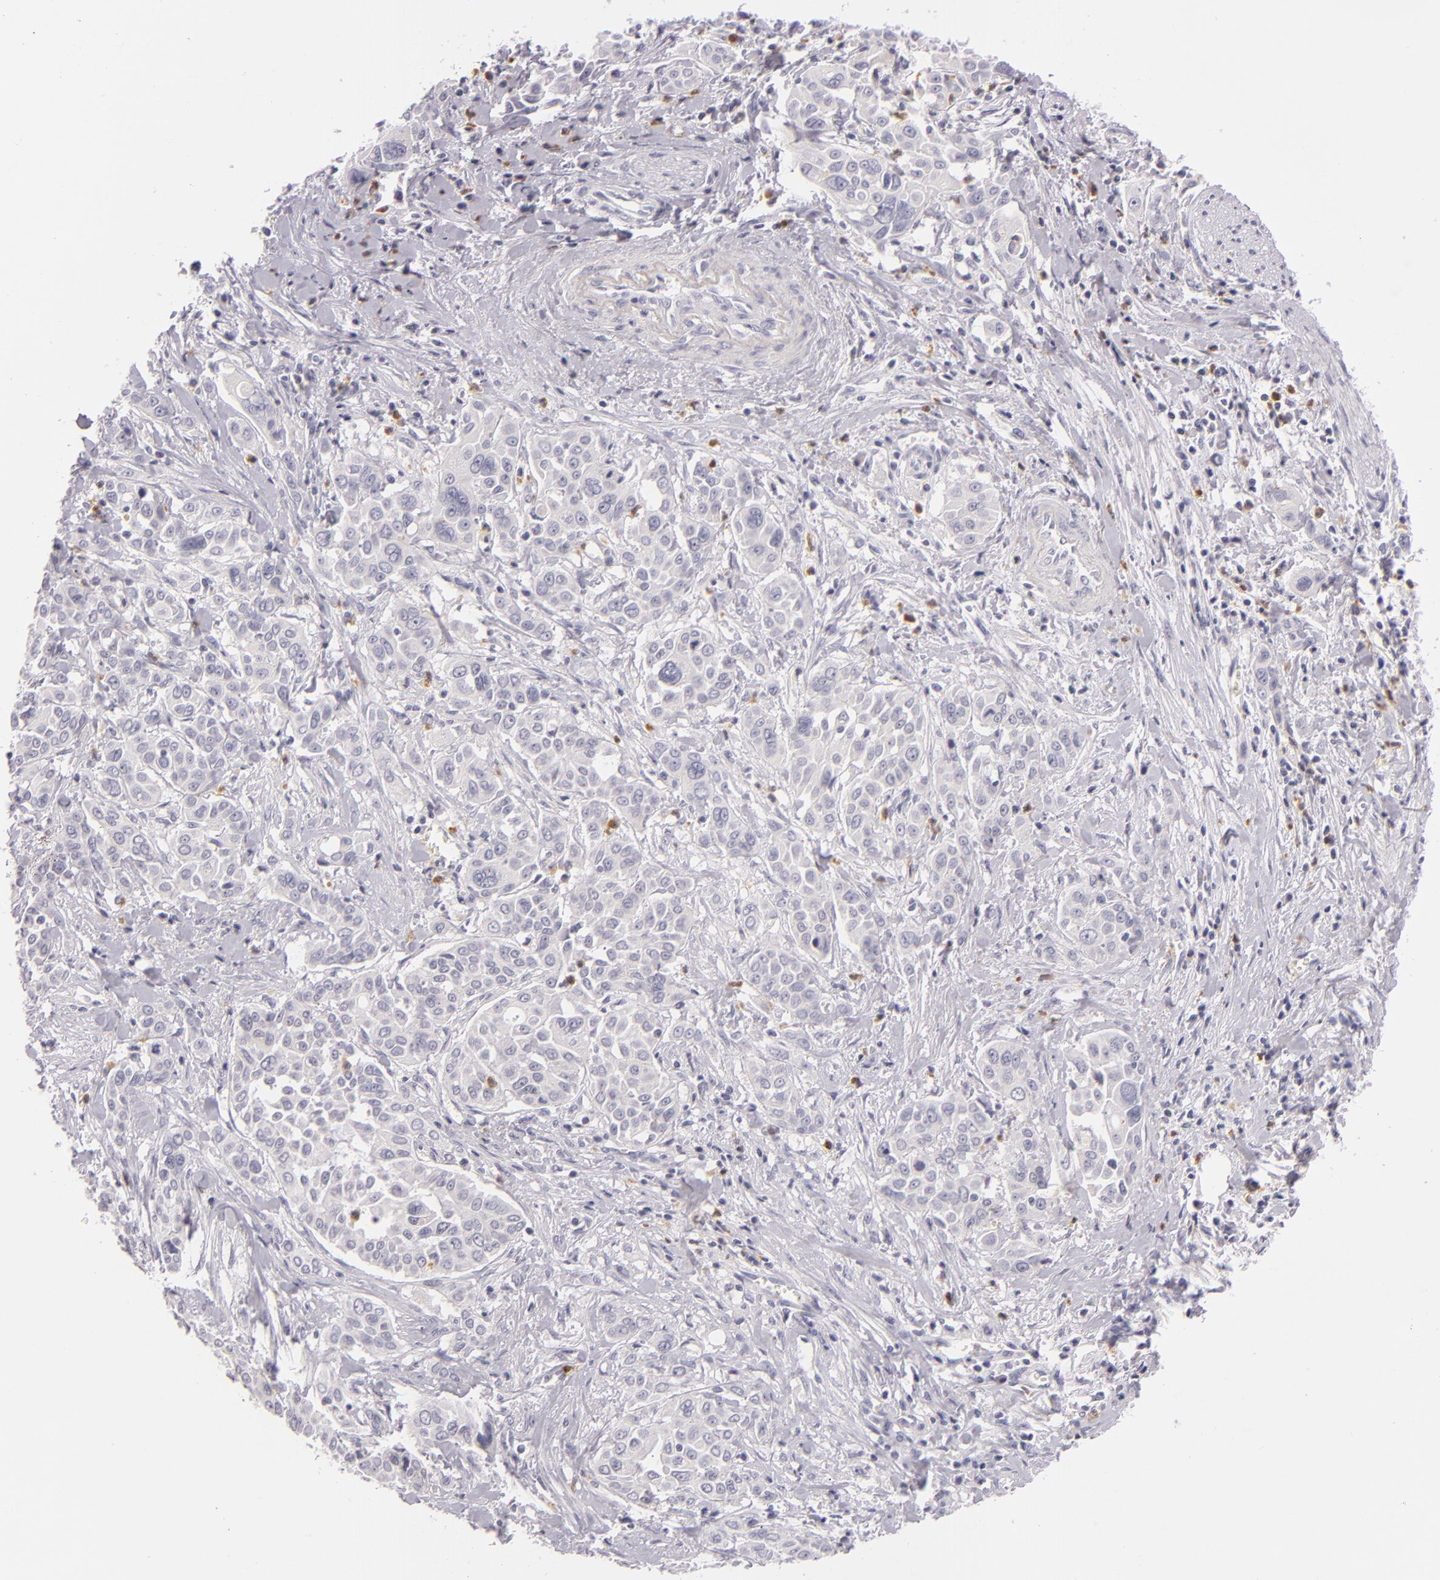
{"staining": {"intensity": "negative", "quantity": "none", "location": "none"}, "tissue": "pancreatic cancer", "cell_type": "Tumor cells", "image_type": "cancer", "snomed": [{"axis": "morphology", "description": "Adenocarcinoma, NOS"}, {"axis": "topography", "description": "Pancreas"}], "caption": "Tumor cells show no significant protein positivity in pancreatic adenocarcinoma. (DAB immunohistochemistry (IHC), high magnification).", "gene": "FAM181A", "patient": {"sex": "female", "age": 52}}